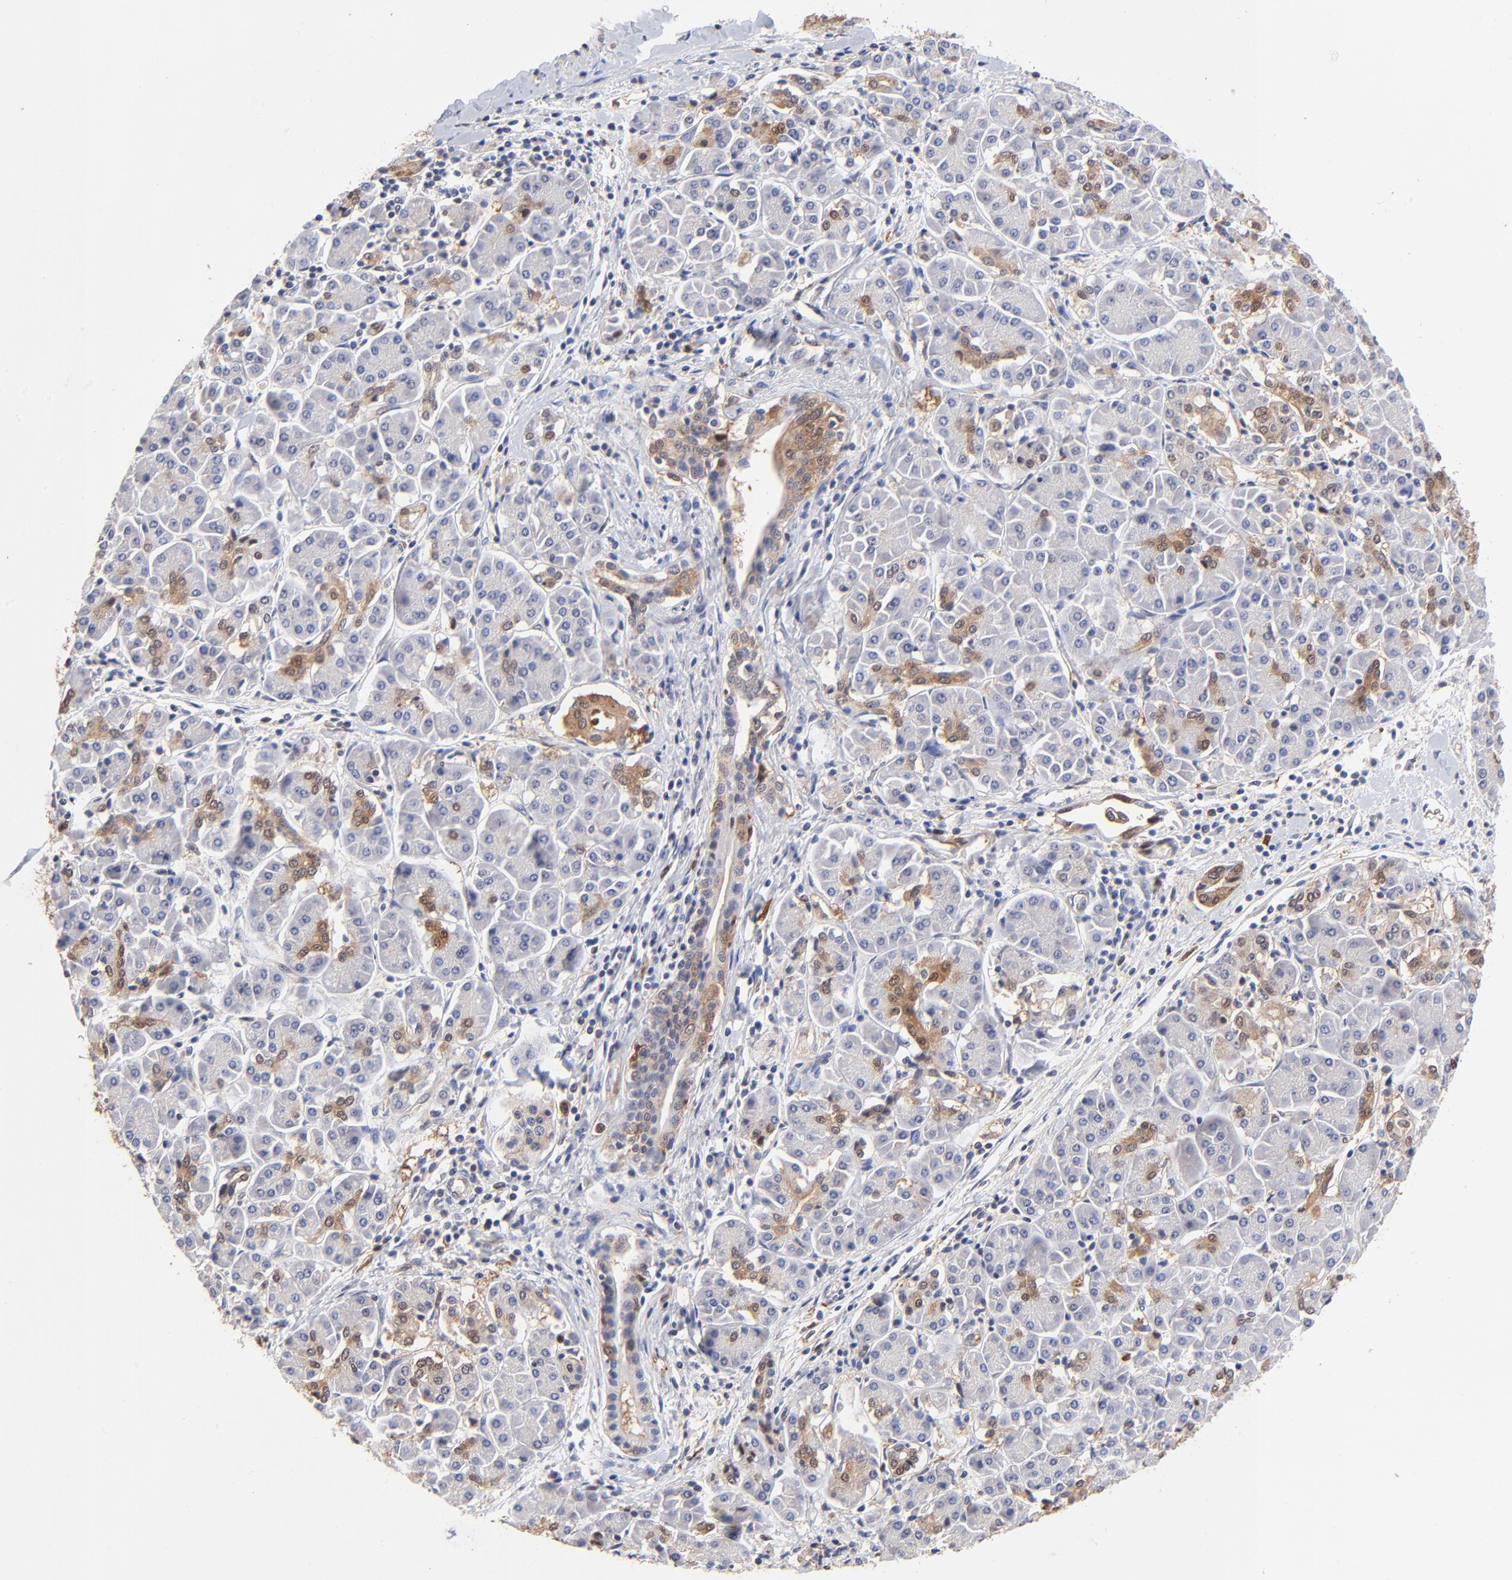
{"staining": {"intensity": "moderate", "quantity": "25%-75%", "location": "cytoplasmic/membranous,nuclear"}, "tissue": "pancreatic cancer", "cell_type": "Tumor cells", "image_type": "cancer", "snomed": [{"axis": "morphology", "description": "Adenocarcinoma, NOS"}, {"axis": "topography", "description": "Pancreas"}], "caption": "A high-resolution image shows IHC staining of pancreatic cancer (adenocarcinoma), which displays moderate cytoplasmic/membranous and nuclear expression in approximately 25%-75% of tumor cells.", "gene": "DCTPP1", "patient": {"sex": "female", "age": 57}}